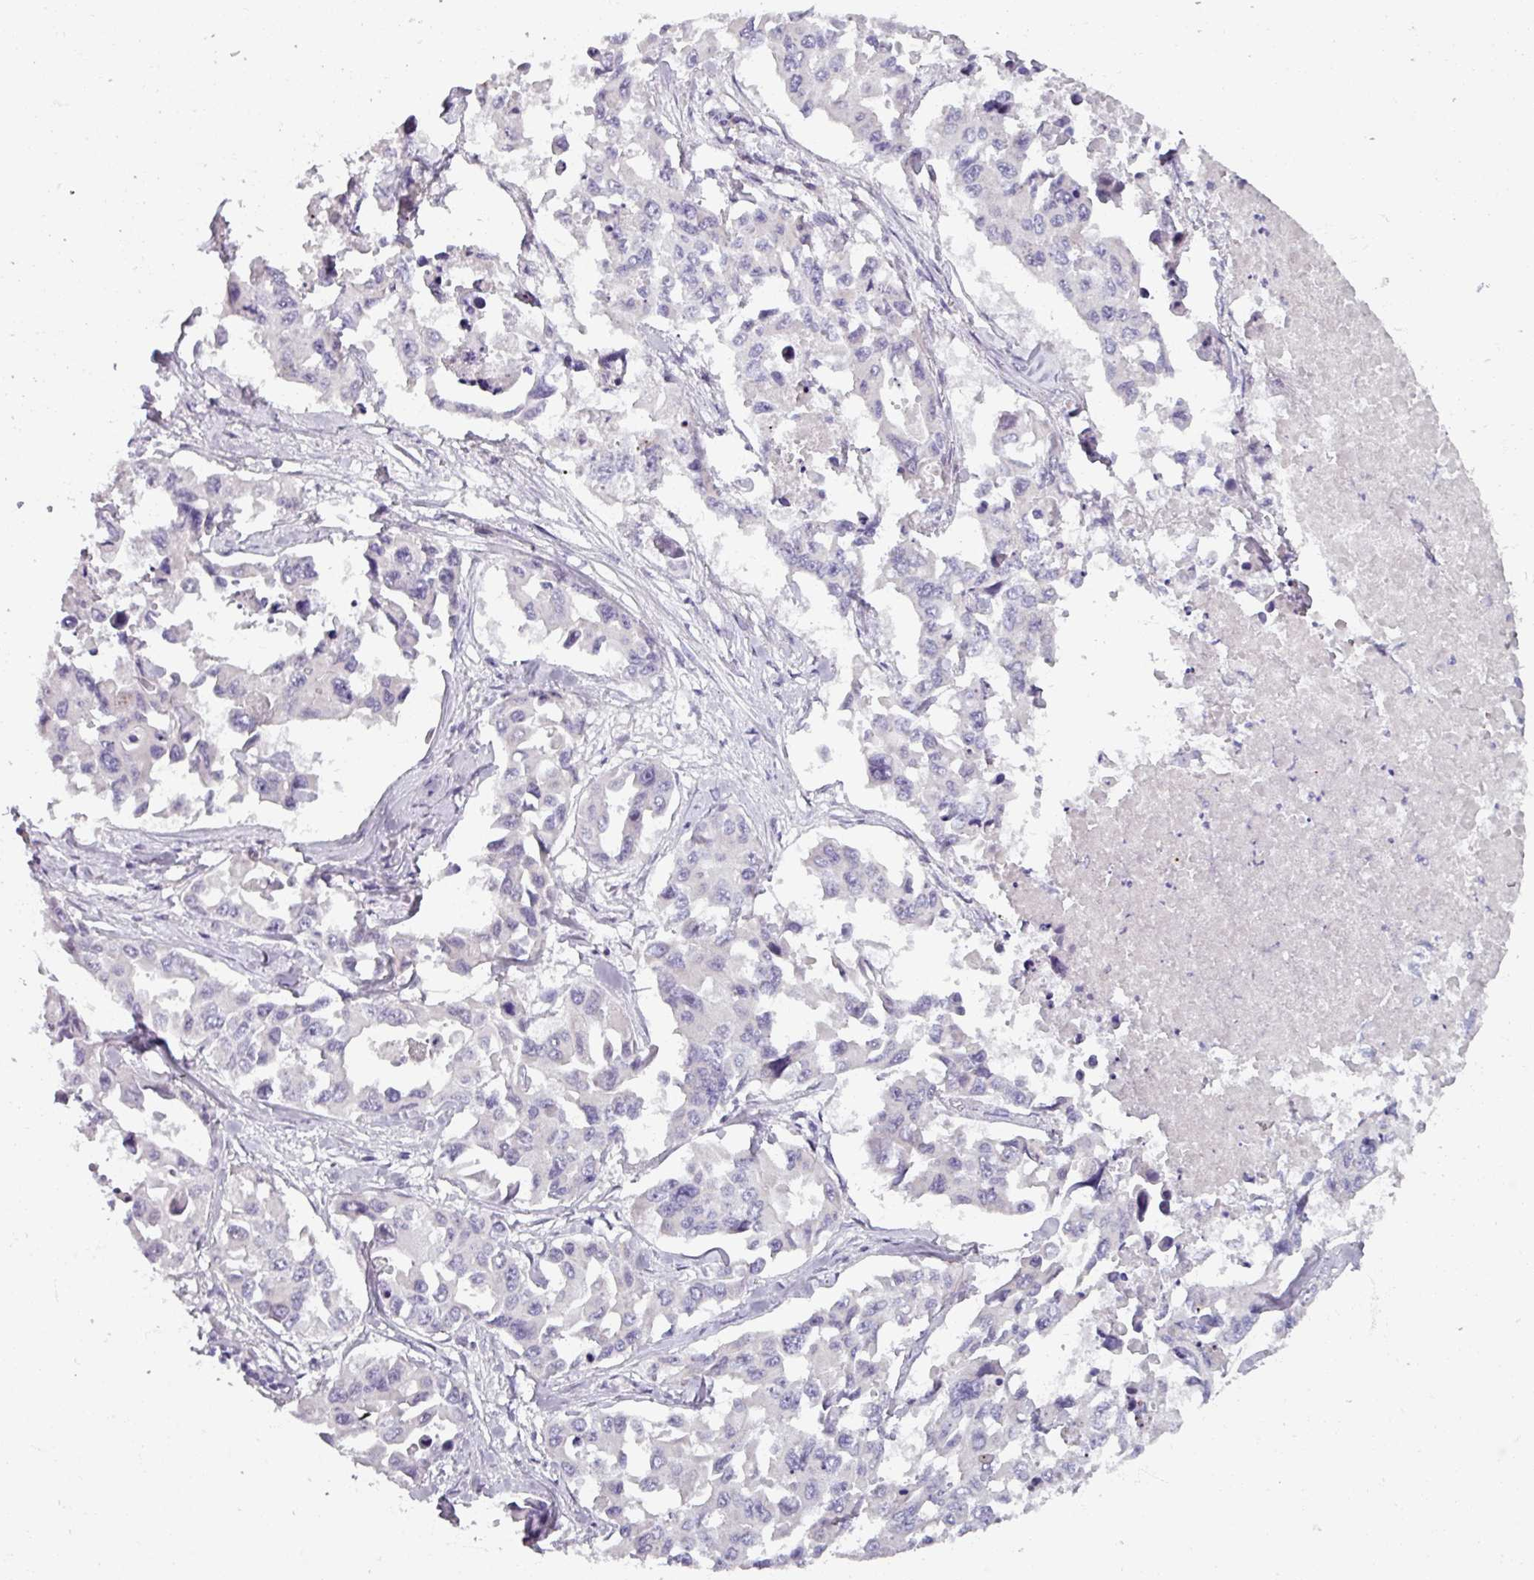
{"staining": {"intensity": "negative", "quantity": "none", "location": "none"}, "tissue": "lung cancer", "cell_type": "Tumor cells", "image_type": "cancer", "snomed": [{"axis": "morphology", "description": "Adenocarcinoma, NOS"}, {"axis": "topography", "description": "Lung"}], "caption": "A histopathology image of human adenocarcinoma (lung) is negative for staining in tumor cells.", "gene": "SMIM11", "patient": {"sex": "male", "age": 64}}